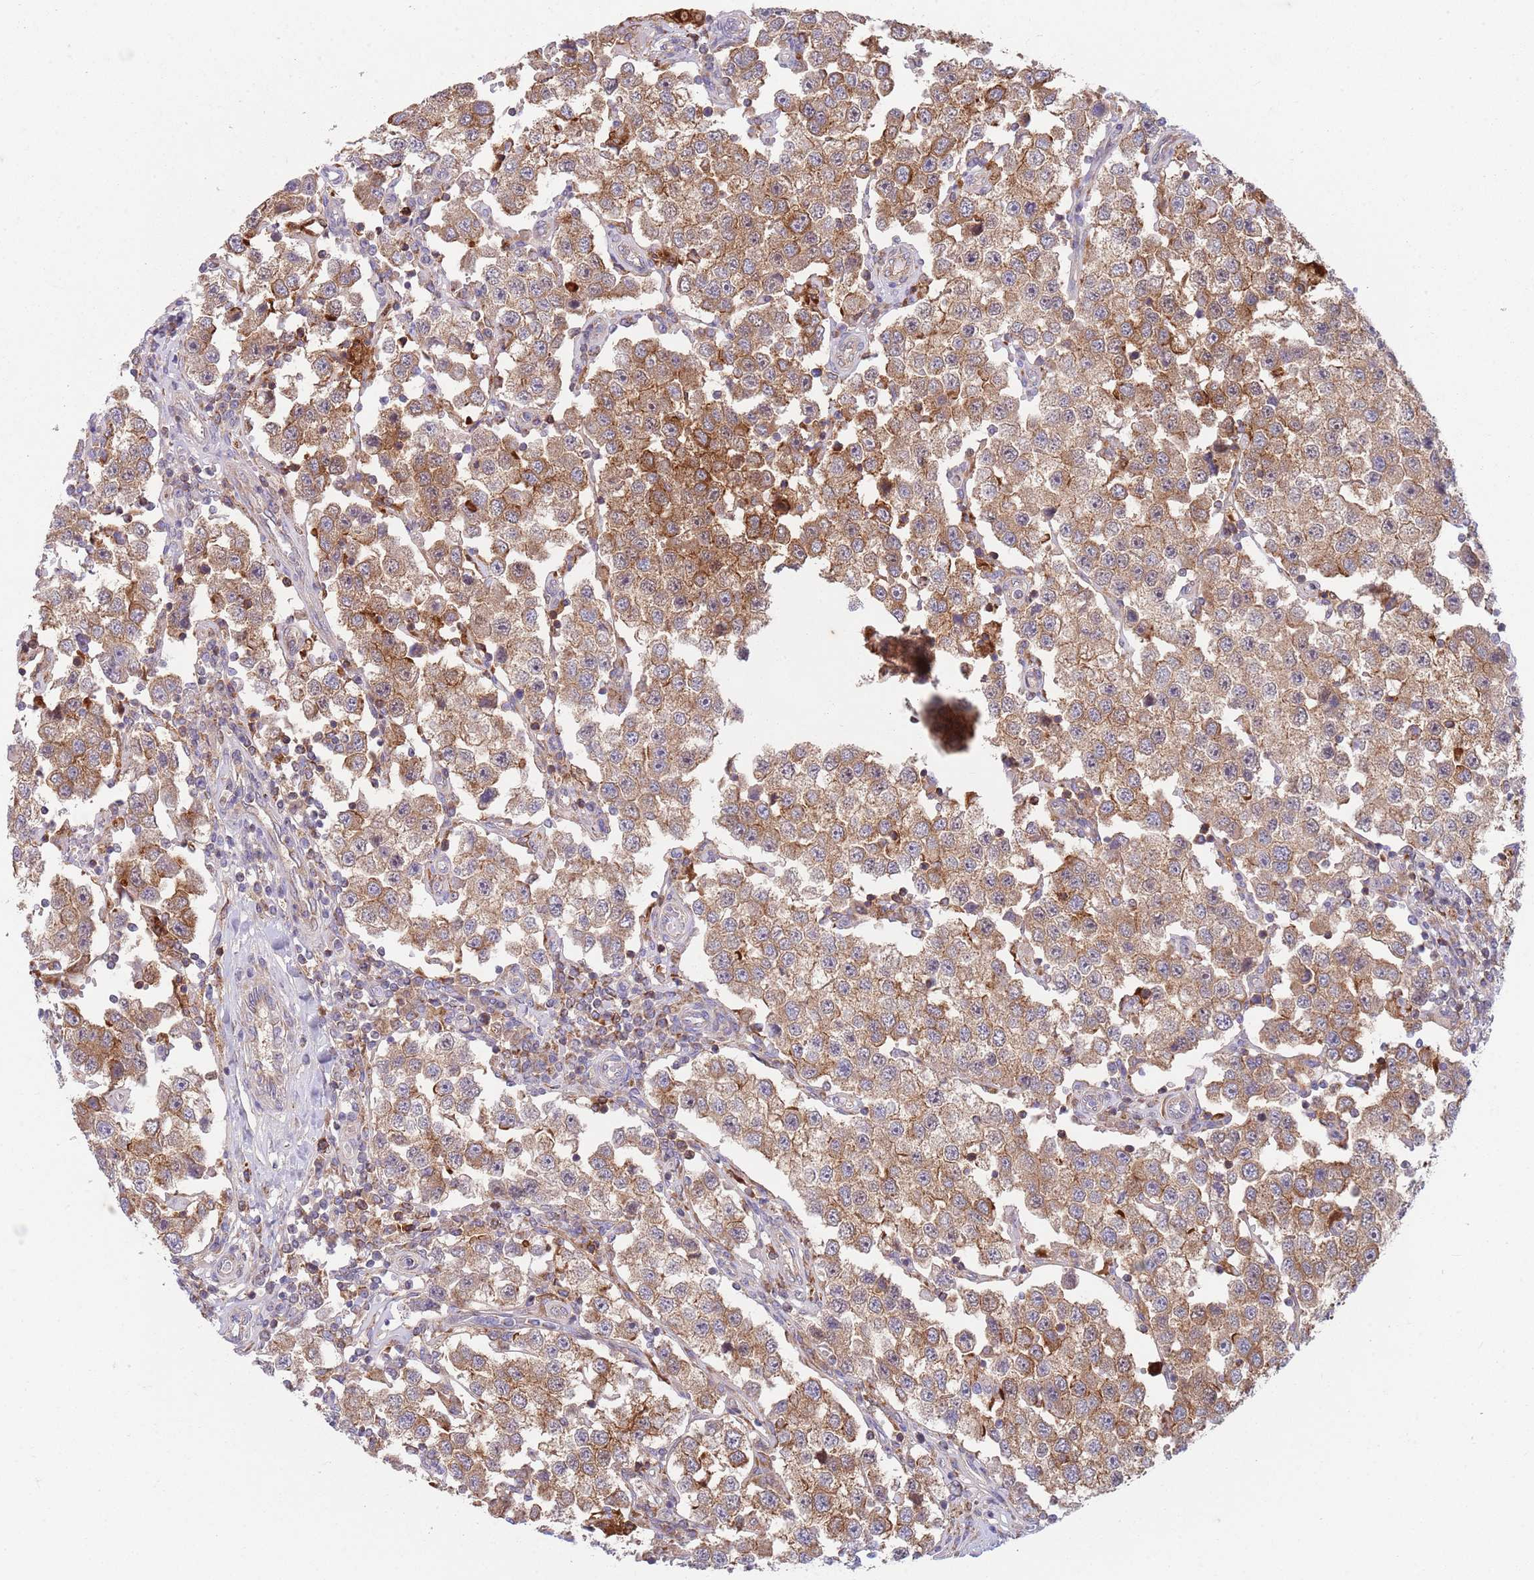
{"staining": {"intensity": "moderate", "quantity": ">75%", "location": "cytoplasmic/membranous"}, "tissue": "testis cancer", "cell_type": "Tumor cells", "image_type": "cancer", "snomed": [{"axis": "morphology", "description": "Seminoma, NOS"}, {"axis": "topography", "description": "Testis"}], "caption": "A micrograph of testis cancer (seminoma) stained for a protein shows moderate cytoplasmic/membranous brown staining in tumor cells.", "gene": "ZMYM5", "patient": {"sex": "male", "age": 37}}